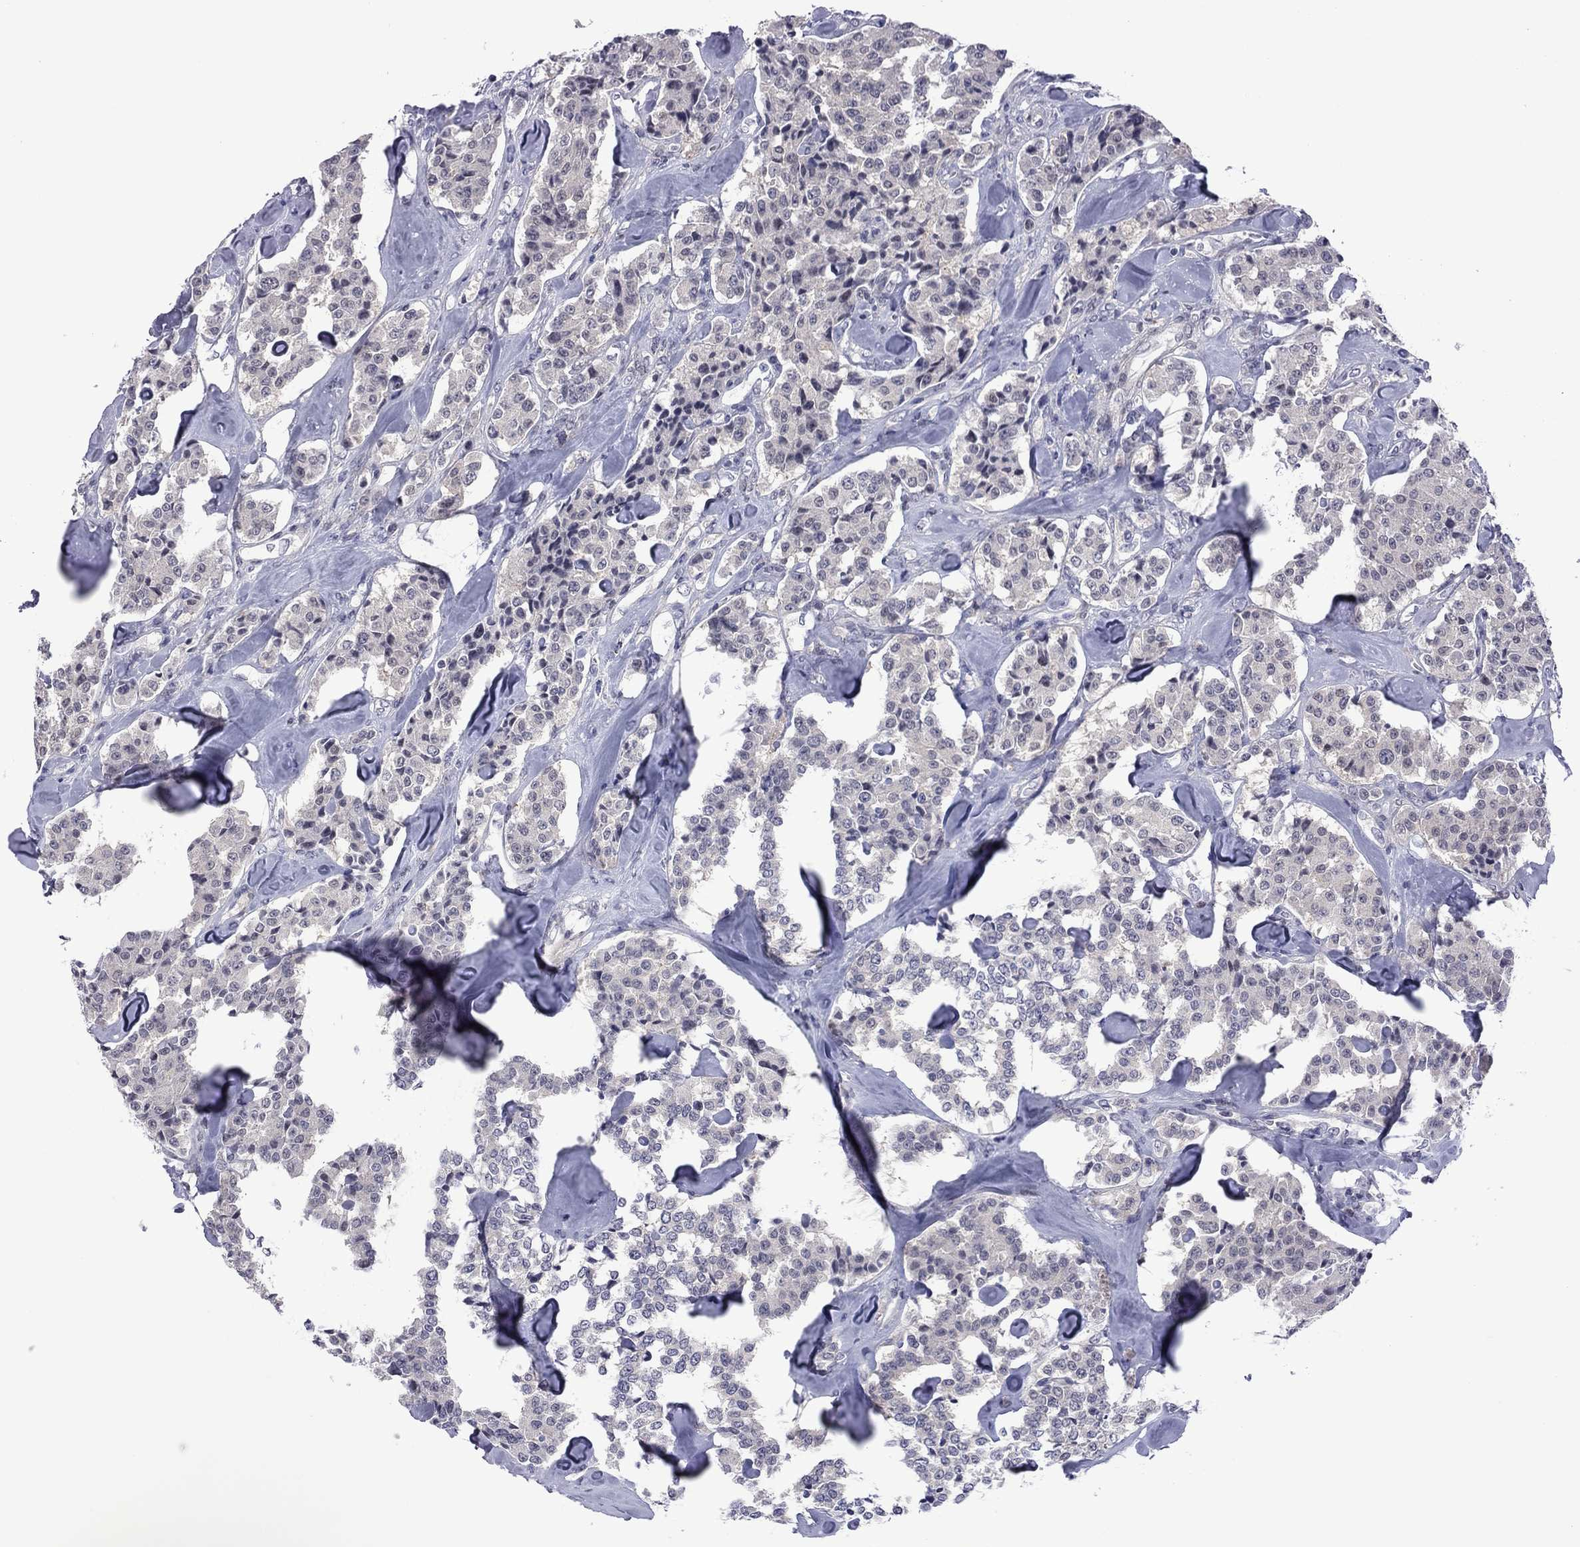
{"staining": {"intensity": "negative", "quantity": "none", "location": "none"}, "tissue": "carcinoid", "cell_type": "Tumor cells", "image_type": "cancer", "snomed": [{"axis": "morphology", "description": "Carcinoid, malignant, NOS"}, {"axis": "topography", "description": "Pancreas"}], "caption": "Malignant carcinoid was stained to show a protein in brown. There is no significant staining in tumor cells.", "gene": "POU5F2", "patient": {"sex": "male", "age": 41}}